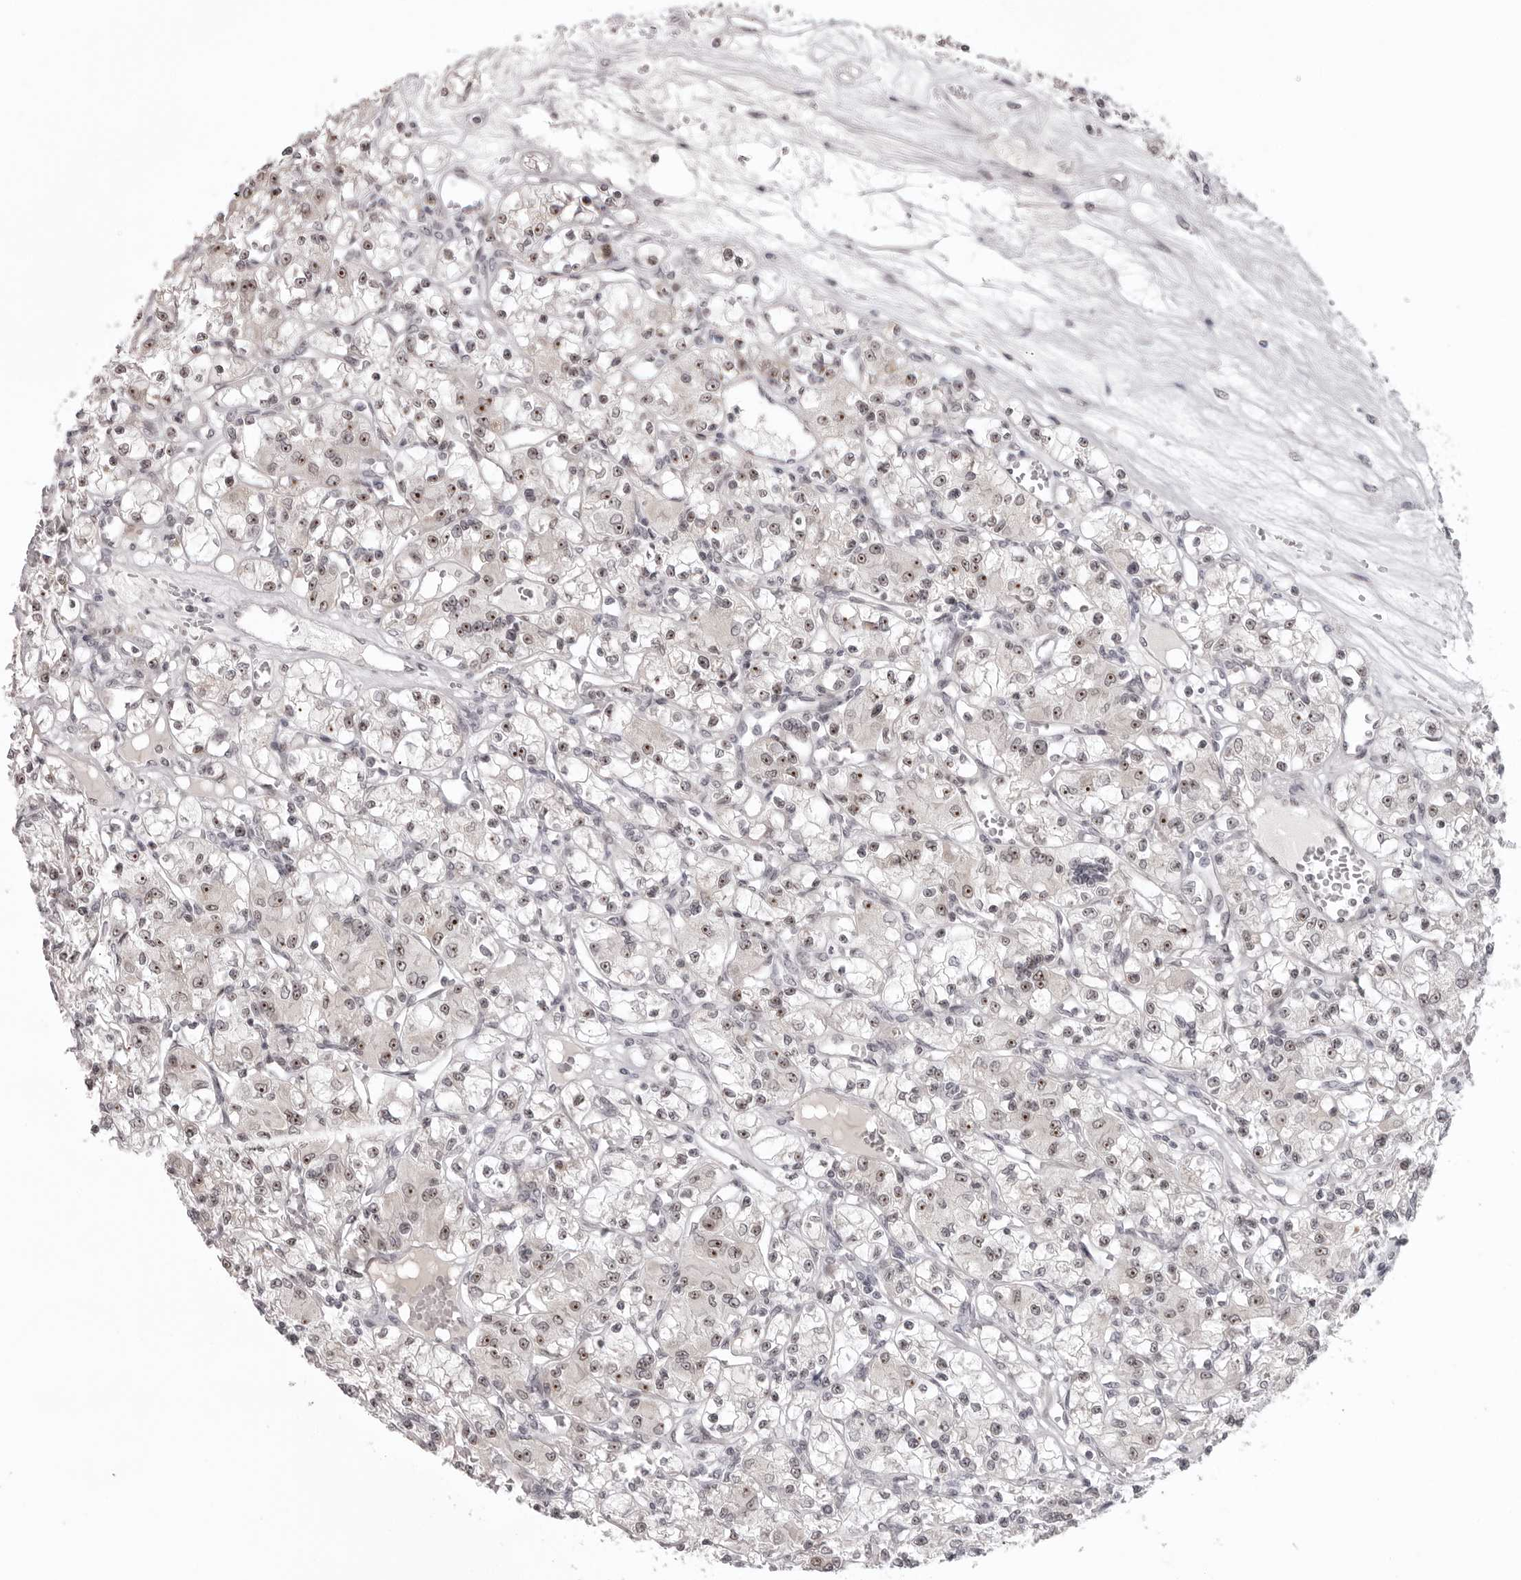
{"staining": {"intensity": "moderate", "quantity": "25%-75%", "location": "nuclear"}, "tissue": "renal cancer", "cell_type": "Tumor cells", "image_type": "cancer", "snomed": [{"axis": "morphology", "description": "Adenocarcinoma, NOS"}, {"axis": "topography", "description": "Kidney"}], "caption": "The image shows staining of renal adenocarcinoma, revealing moderate nuclear protein positivity (brown color) within tumor cells.", "gene": "HELZ", "patient": {"sex": "female", "age": 59}}